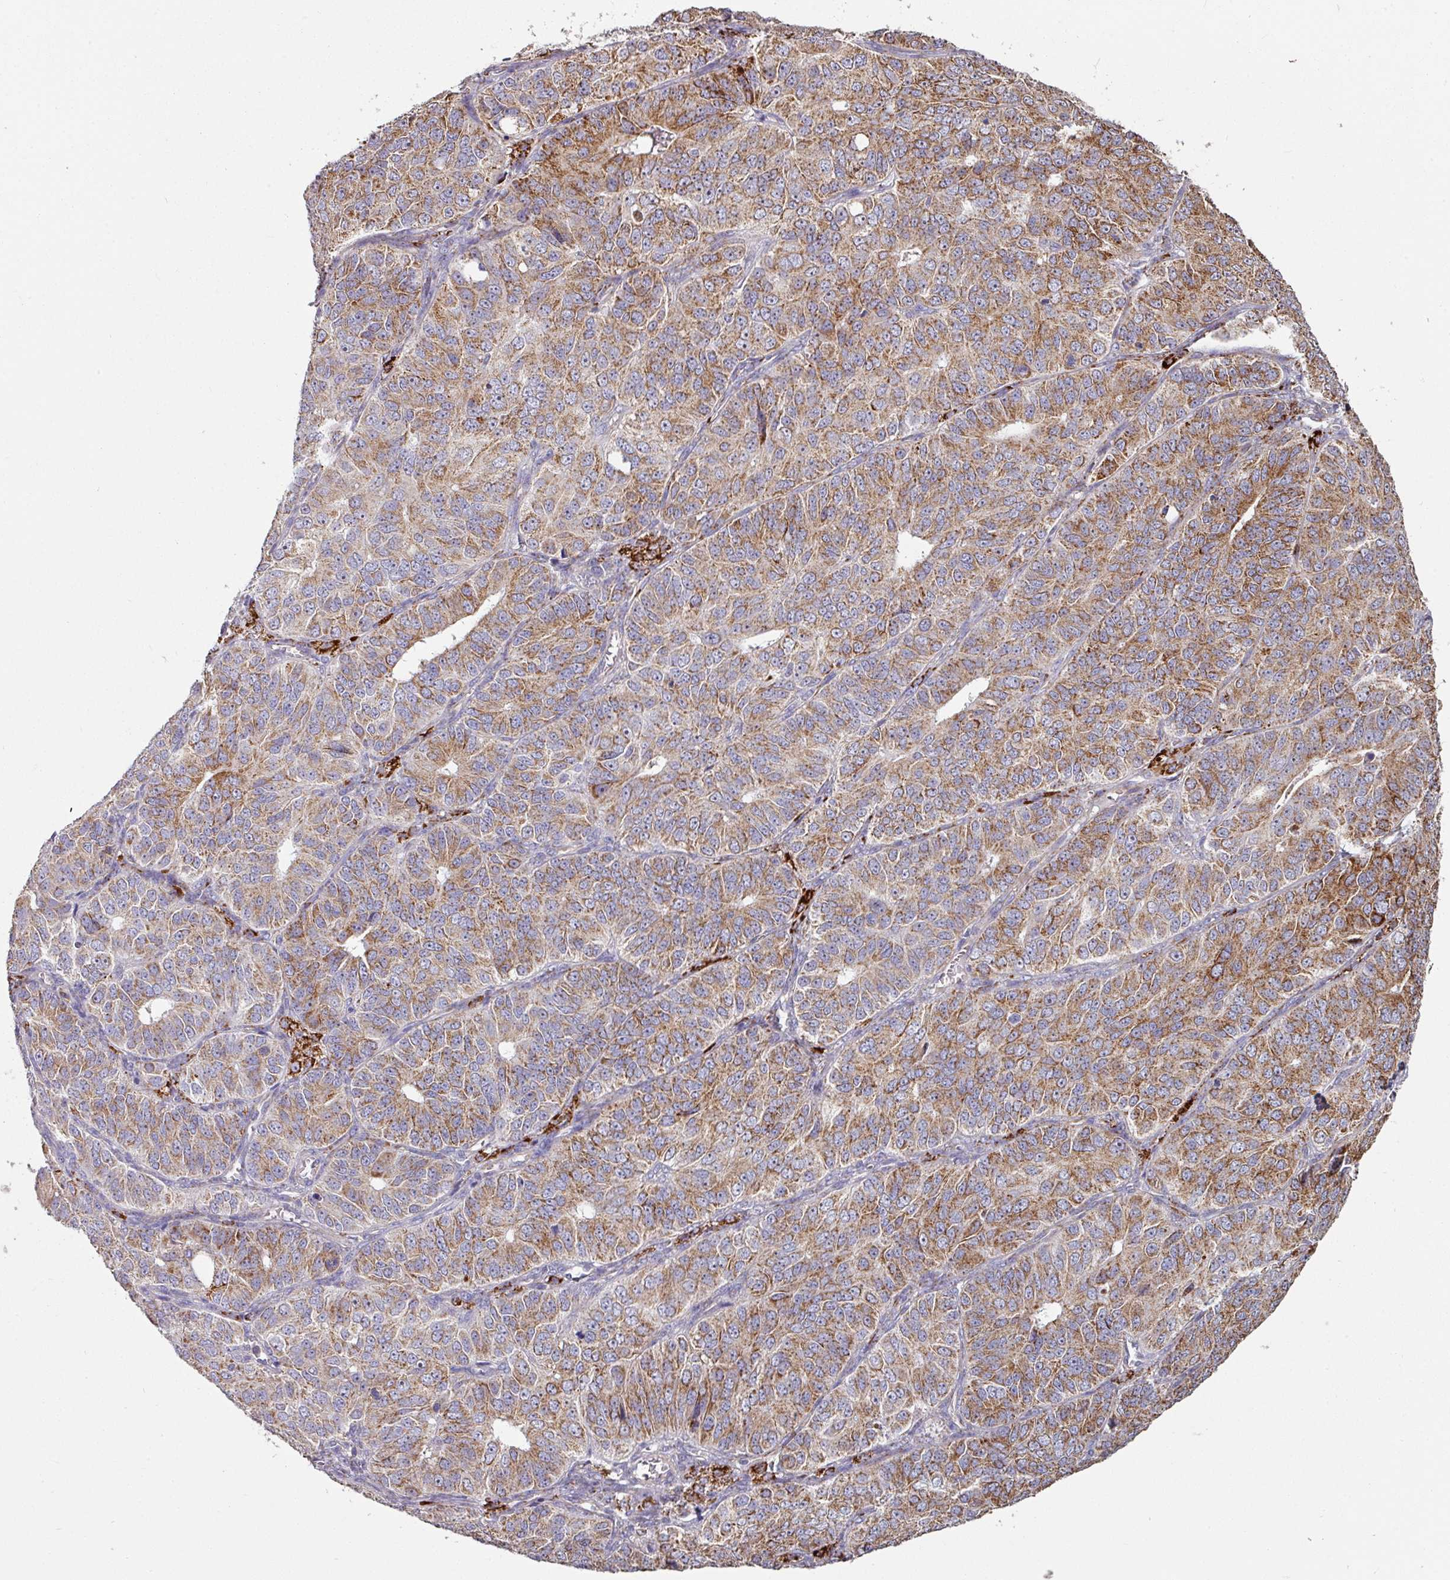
{"staining": {"intensity": "moderate", "quantity": ">75%", "location": "cytoplasmic/membranous"}, "tissue": "ovarian cancer", "cell_type": "Tumor cells", "image_type": "cancer", "snomed": [{"axis": "morphology", "description": "Carcinoma, endometroid"}, {"axis": "topography", "description": "Ovary"}], "caption": "This is a micrograph of IHC staining of ovarian cancer (endometroid carcinoma), which shows moderate staining in the cytoplasmic/membranous of tumor cells.", "gene": "OR2D3", "patient": {"sex": "female", "age": 51}}